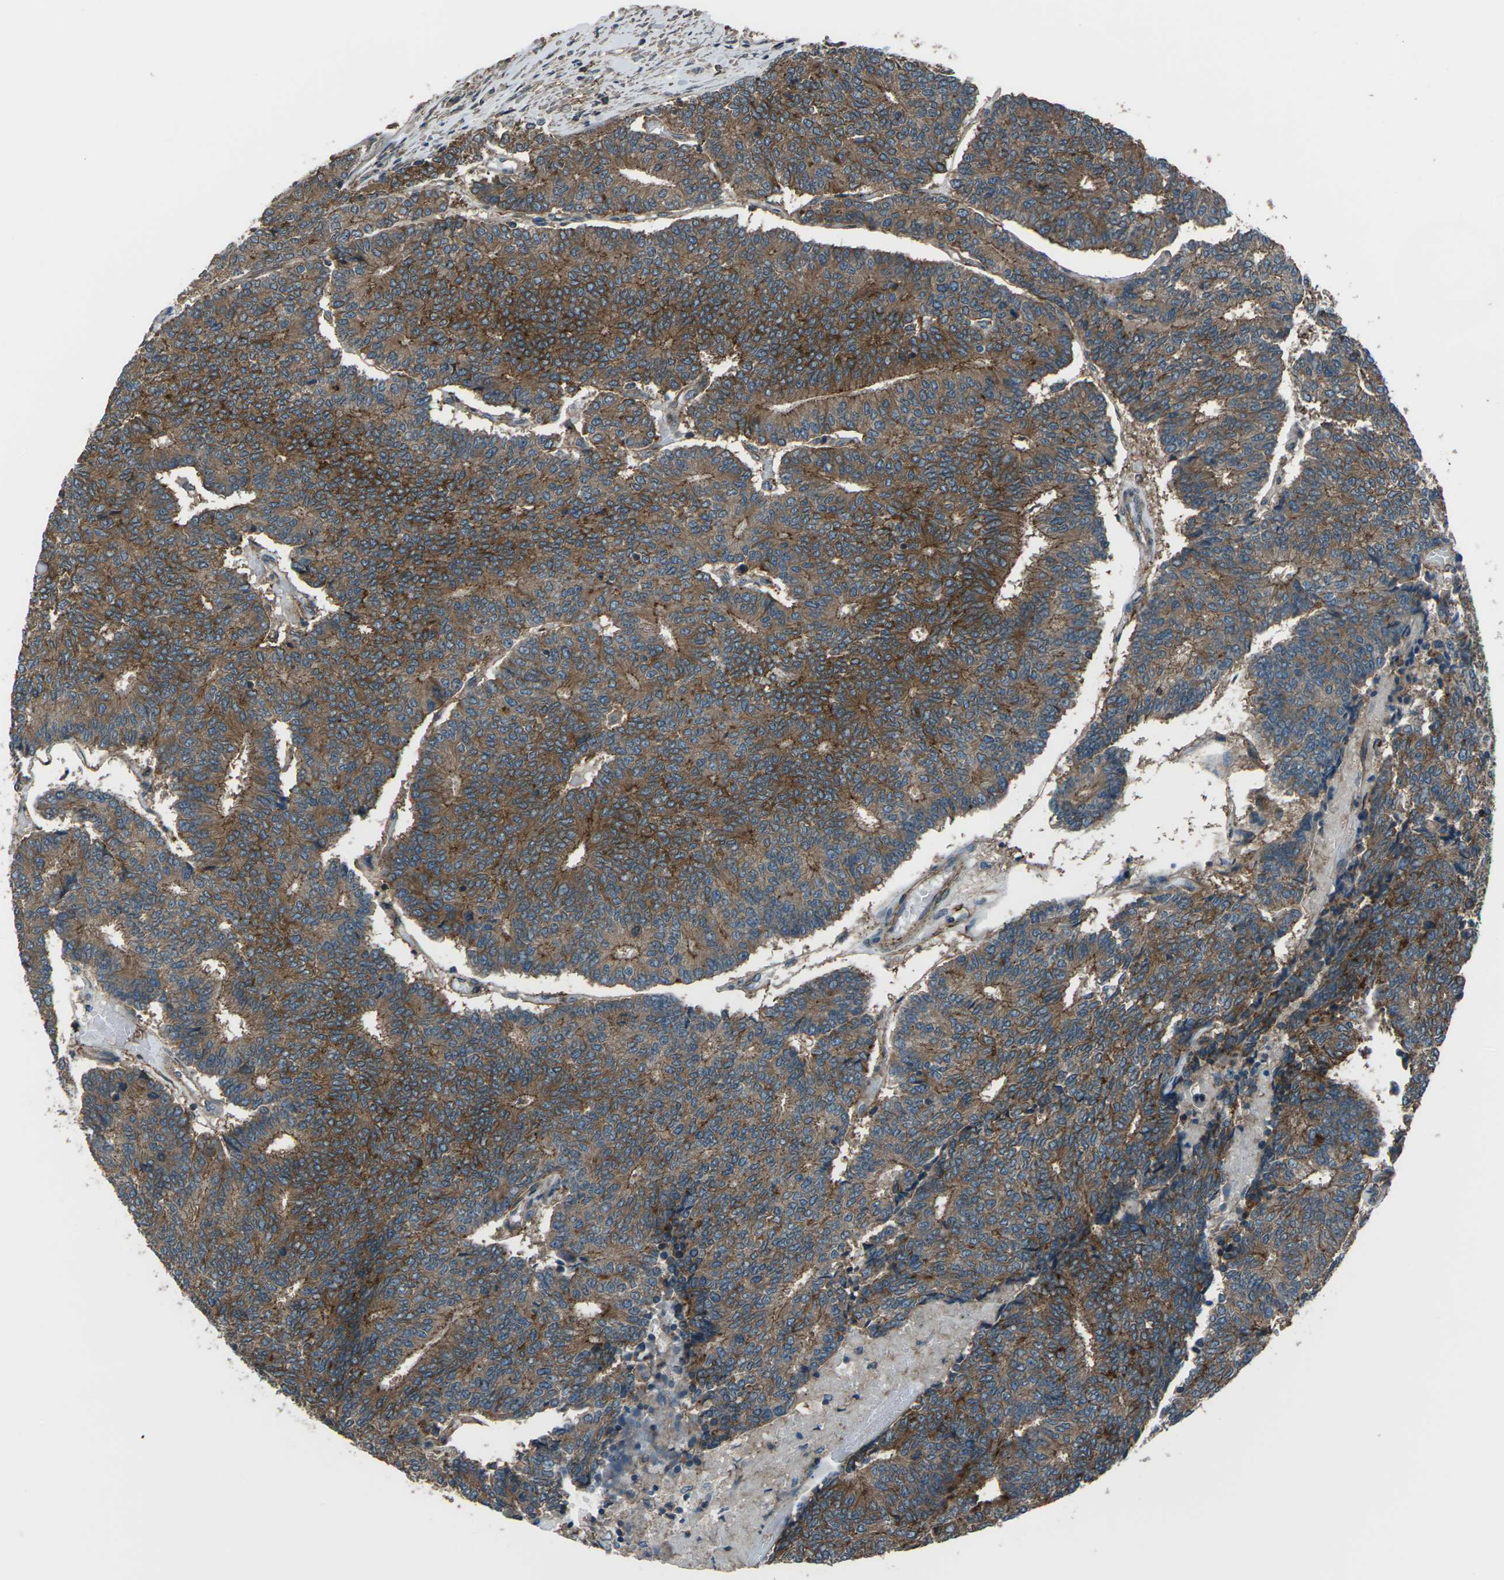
{"staining": {"intensity": "strong", "quantity": ">75%", "location": "cytoplasmic/membranous"}, "tissue": "prostate cancer", "cell_type": "Tumor cells", "image_type": "cancer", "snomed": [{"axis": "morphology", "description": "Normal tissue, NOS"}, {"axis": "morphology", "description": "Adenocarcinoma, High grade"}, {"axis": "topography", "description": "Prostate"}, {"axis": "topography", "description": "Seminal veicle"}], "caption": "Prostate cancer stained with DAB (3,3'-diaminobenzidine) immunohistochemistry displays high levels of strong cytoplasmic/membranous expression in approximately >75% of tumor cells.", "gene": "CMTM4", "patient": {"sex": "male", "age": 55}}